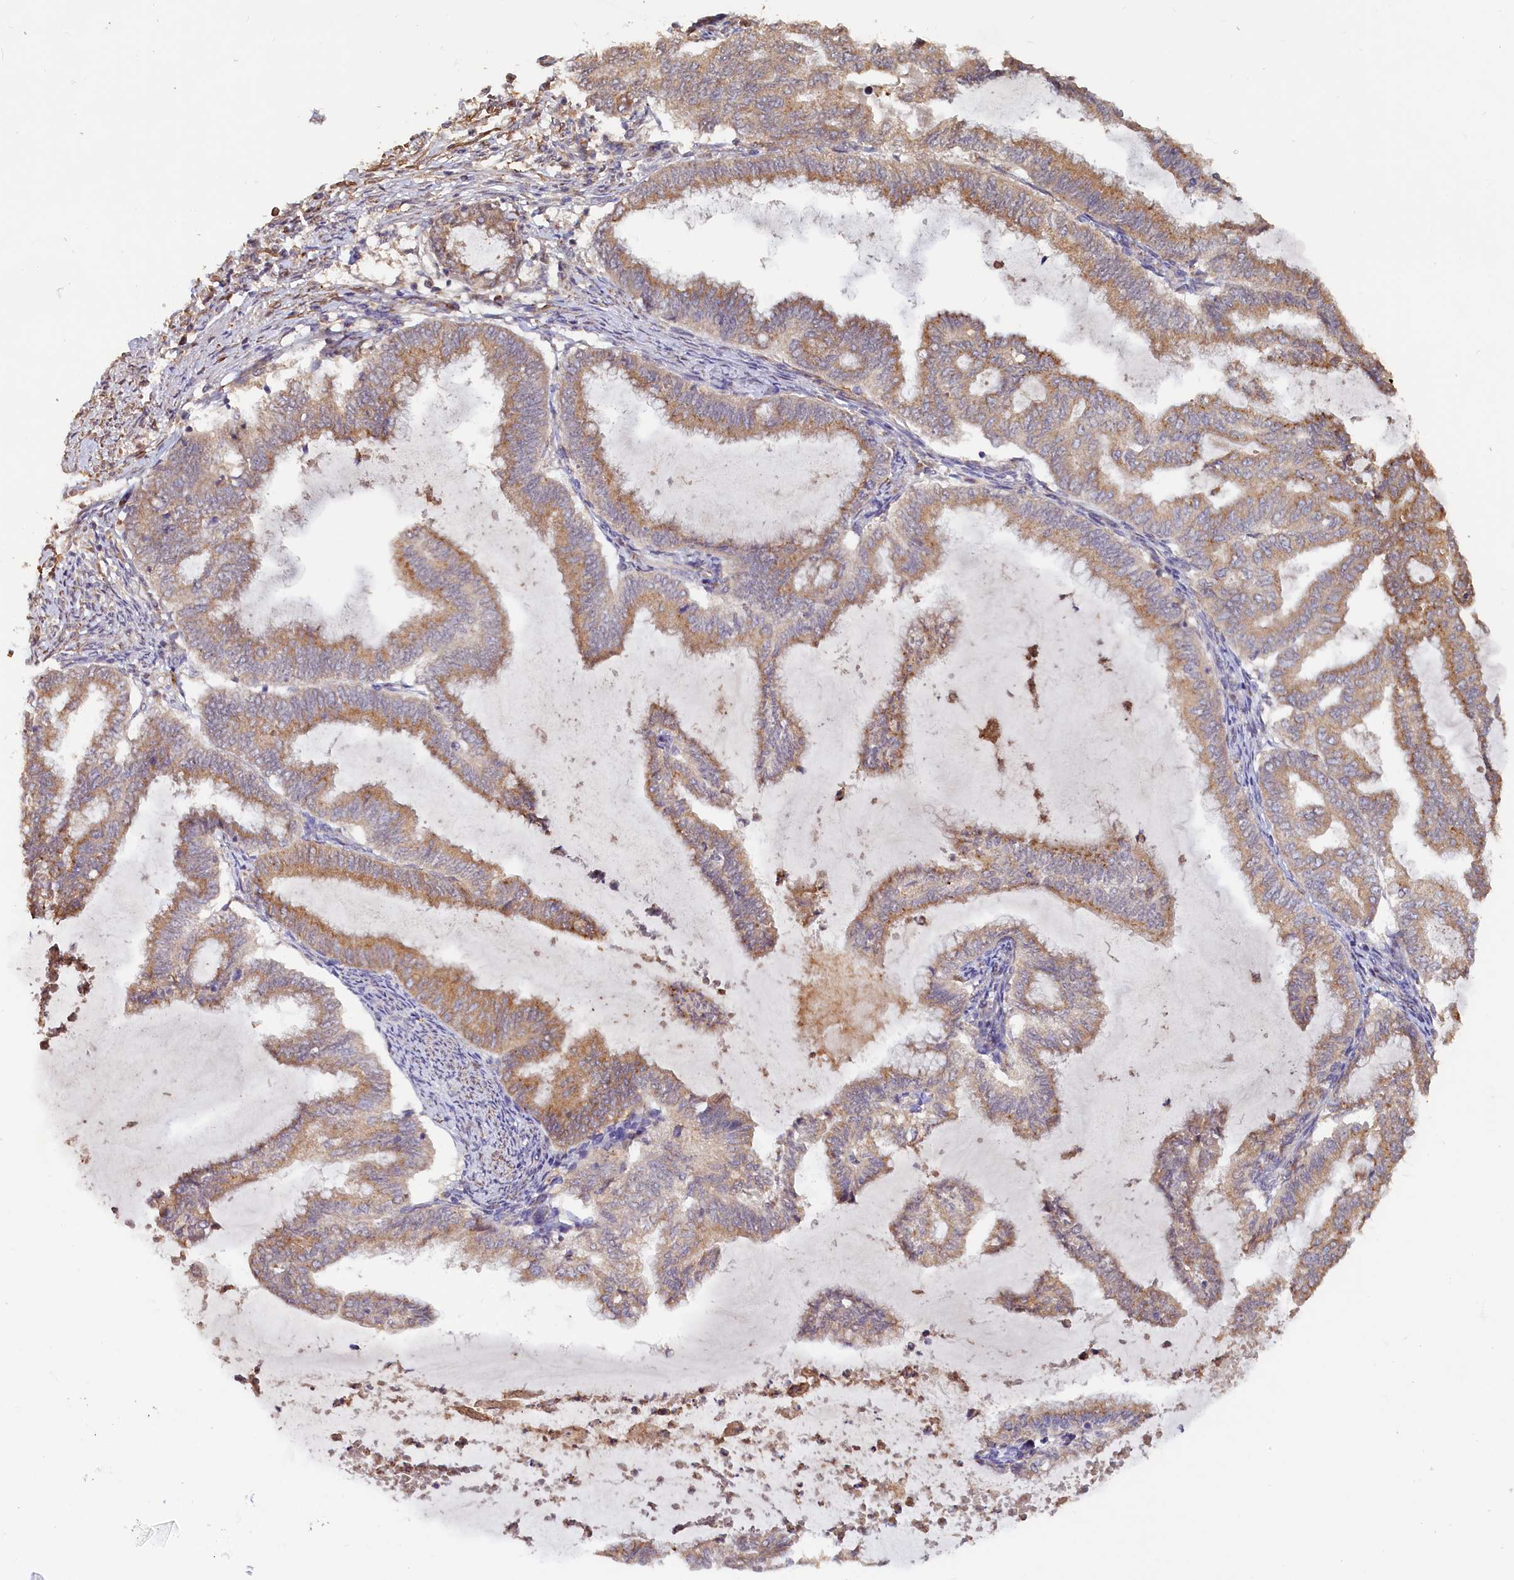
{"staining": {"intensity": "moderate", "quantity": ">75%", "location": "cytoplasmic/membranous"}, "tissue": "endometrial cancer", "cell_type": "Tumor cells", "image_type": "cancer", "snomed": [{"axis": "morphology", "description": "Adenocarcinoma, NOS"}, {"axis": "topography", "description": "Endometrium"}], "caption": "Protein staining of adenocarcinoma (endometrial) tissue demonstrates moderate cytoplasmic/membranous positivity in about >75% of tumor cells. The staining is performed using DAB brown chromogen to label protein expression. The nuclei are counter-stained blue using hematoxylin.", "gene": "TANGO6", "patient": {"sex": "female", "age": 79}}